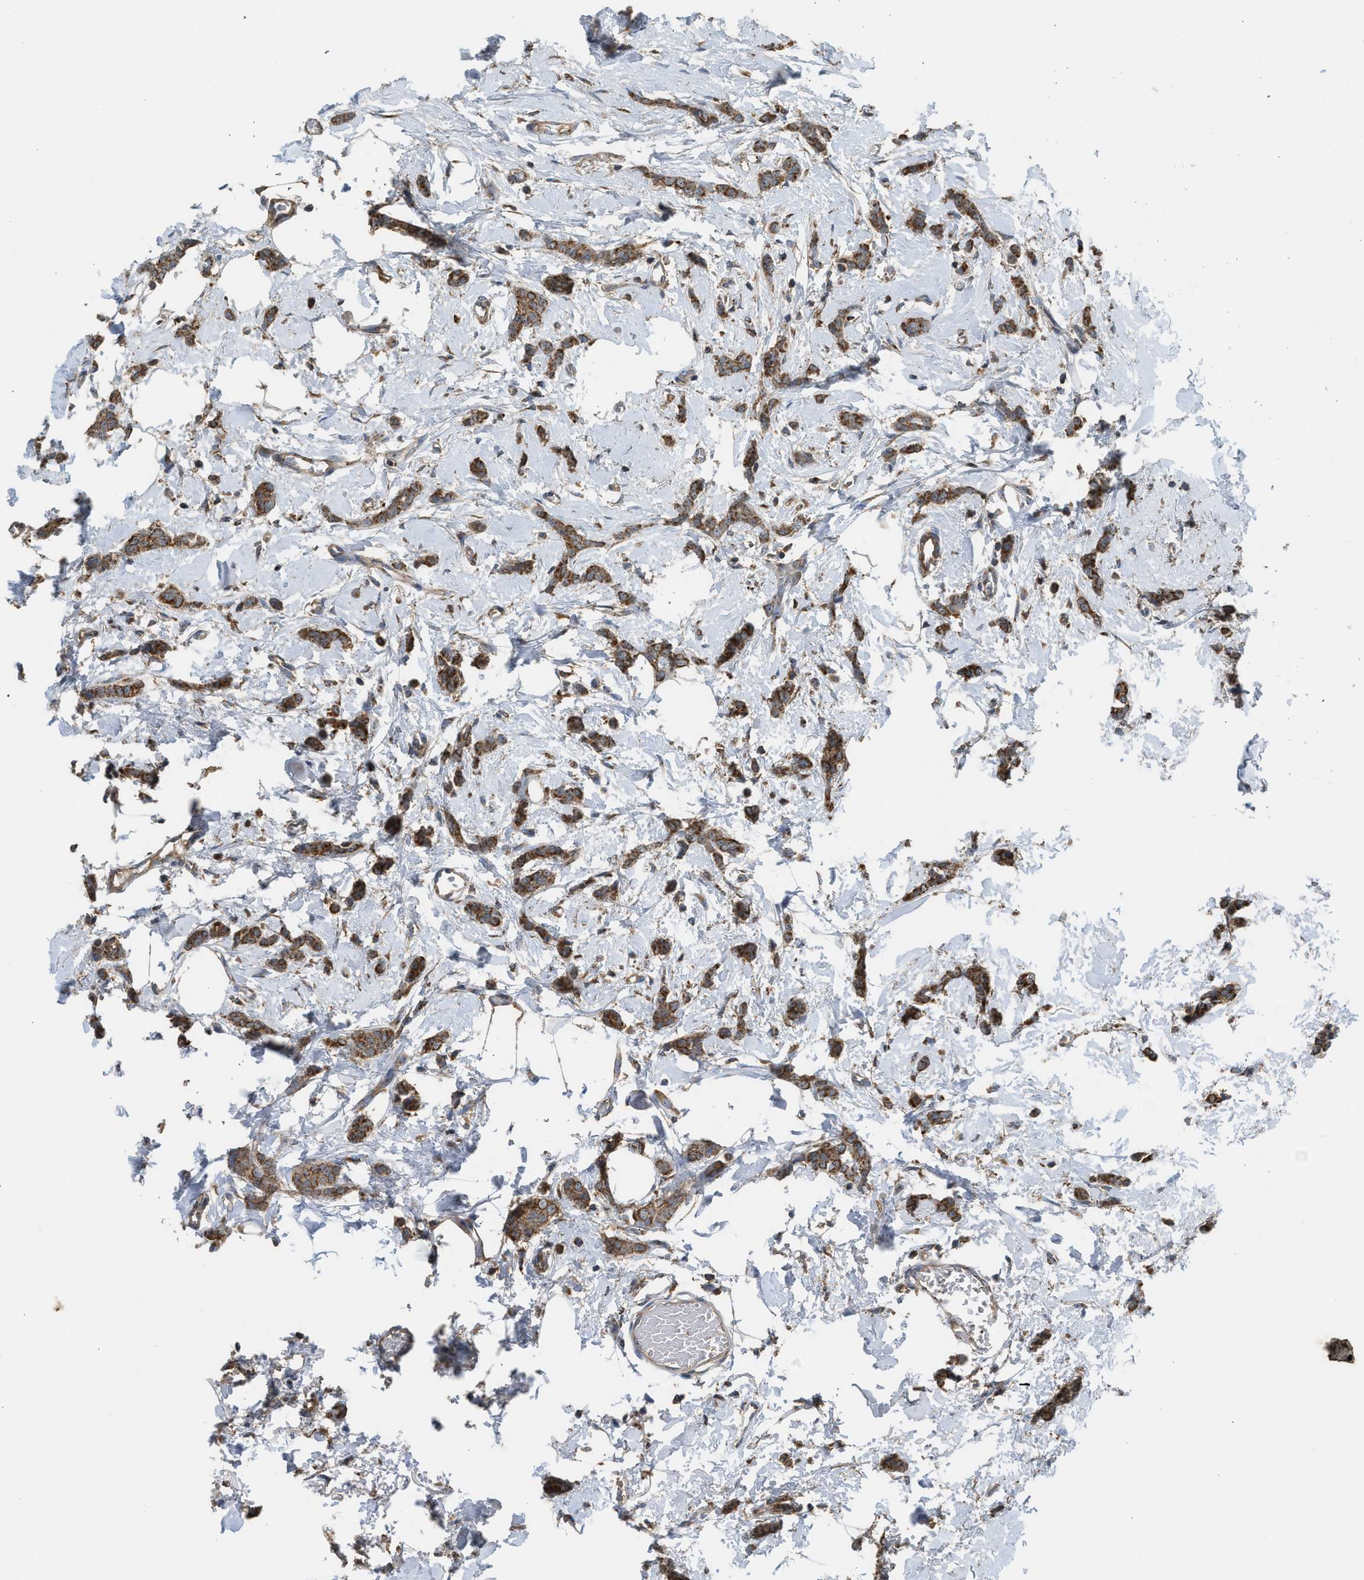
{"staining": {"intensity": "strong", "quantity": ">75%", "location": "cytoplasmic/membranous"}, "tissue": "breast cancer", "cell_type": "Tumor cells", "image_type": "cancer", "snomed": [{"axis": "morphology", "description": "Lobular carcinoma"}, {"axis": "topography", "description": "Skin"}, {"axis": "topography", "description": "Breast"}], "caption": "Immunohistochemistry photomicrograph of neoplastic tissue: human breast lobular carcinoma stained using immunohistochemistry (IHC) shows high levels of strong protein expression localized specifically in the cytoplasmic/membranous of tumor cells, appearing as a cytoplasmic/membranous brown color.", "gene": "STARD3", "patient": {"sex": "female", "age": 46}}